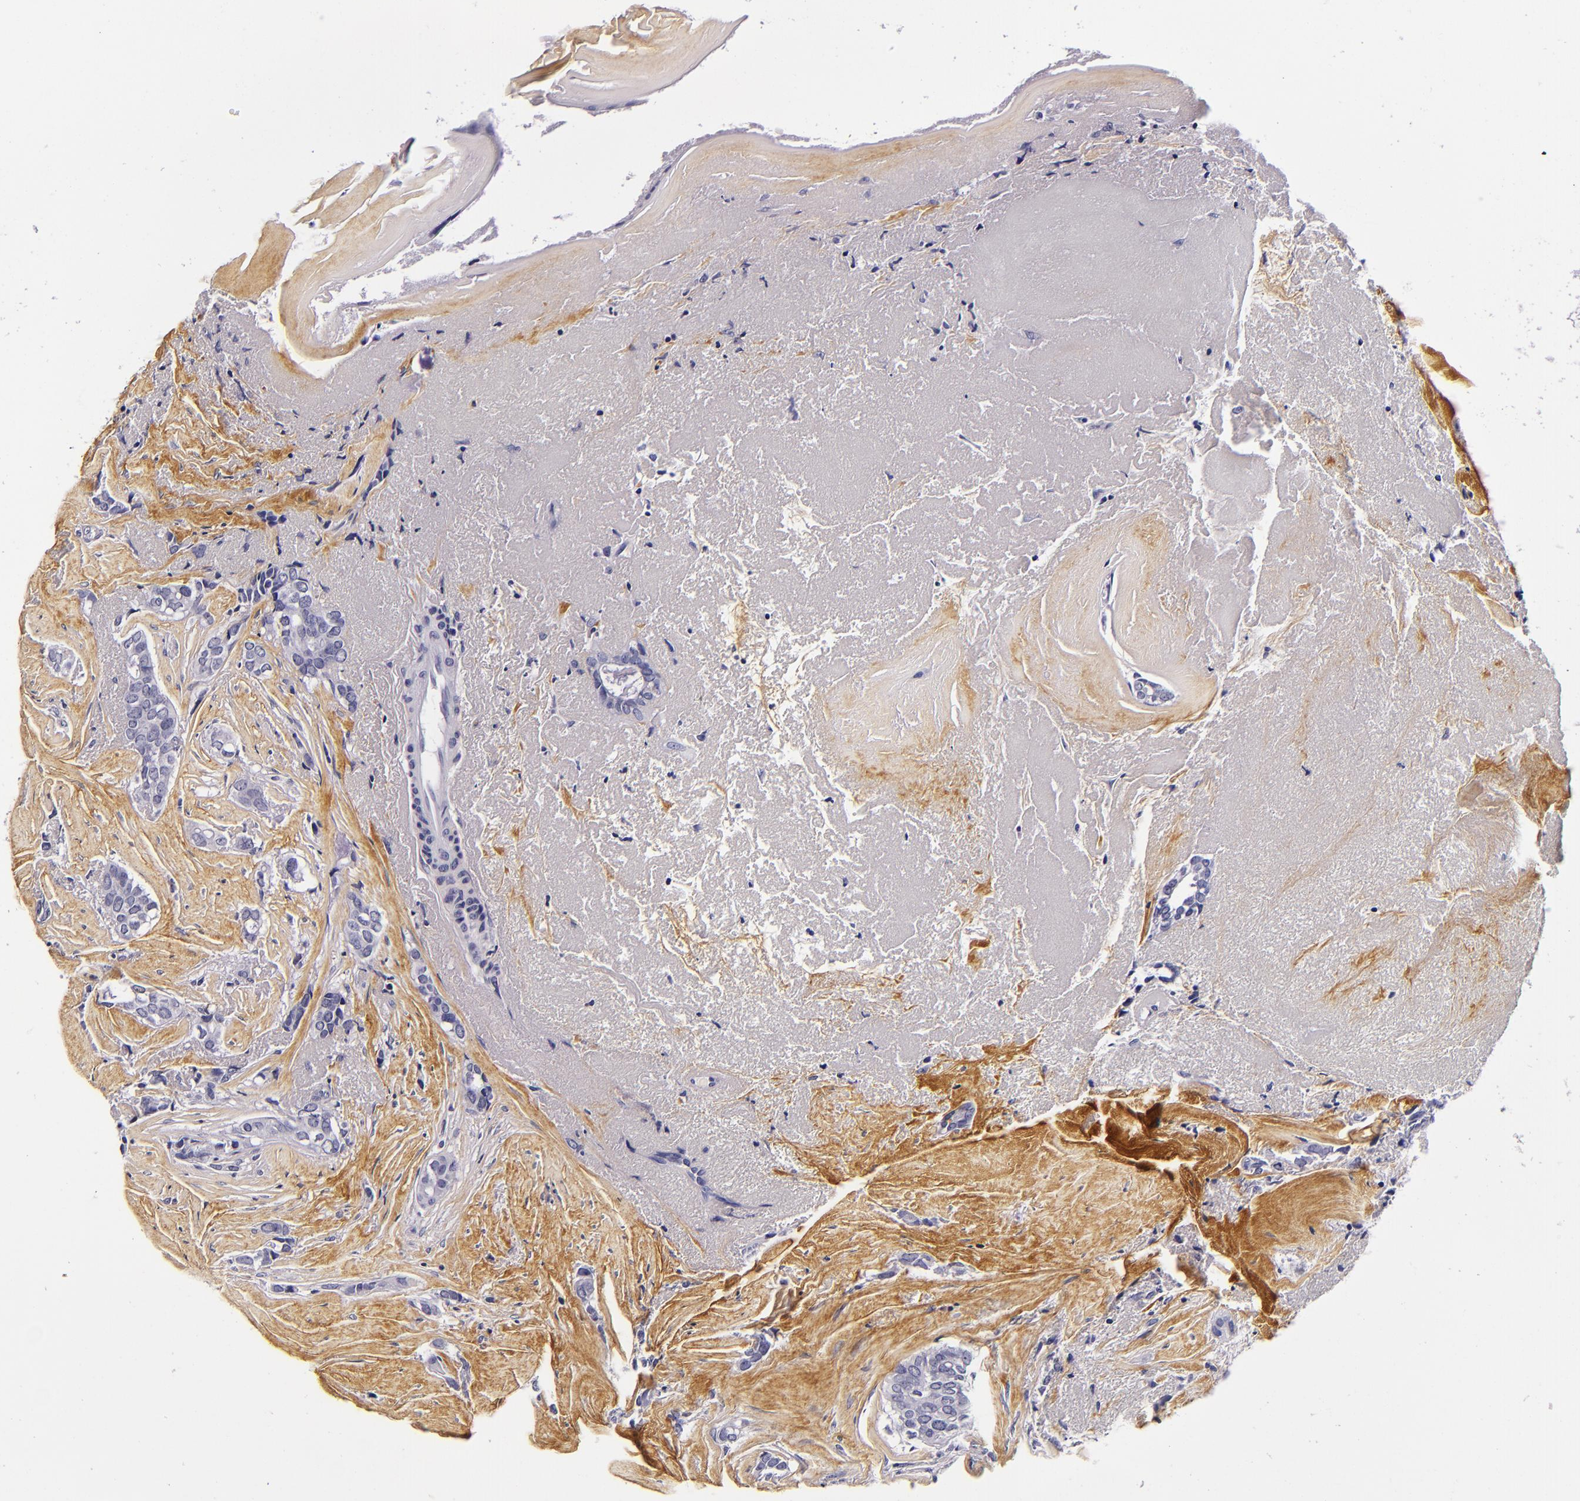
{"staining": {"intensity": "negative", "quantity": "none", "location": "none"}, "tissue": "breast cancer", "cell_type": "Tumor cells", "image_type": "cancer", "snomed": [{"axis": "morphology", "description": "Duct carcinoma"}, {"axis": "topography", "description": "Breast"}], "caption": "Breast cancer (infiltrating ductal carcinoma) was stained to show a protein in brown. There is no significant expression in tumor cells.", "gene": "FBN1", "patient": {"sex": "female", "age": 54}}